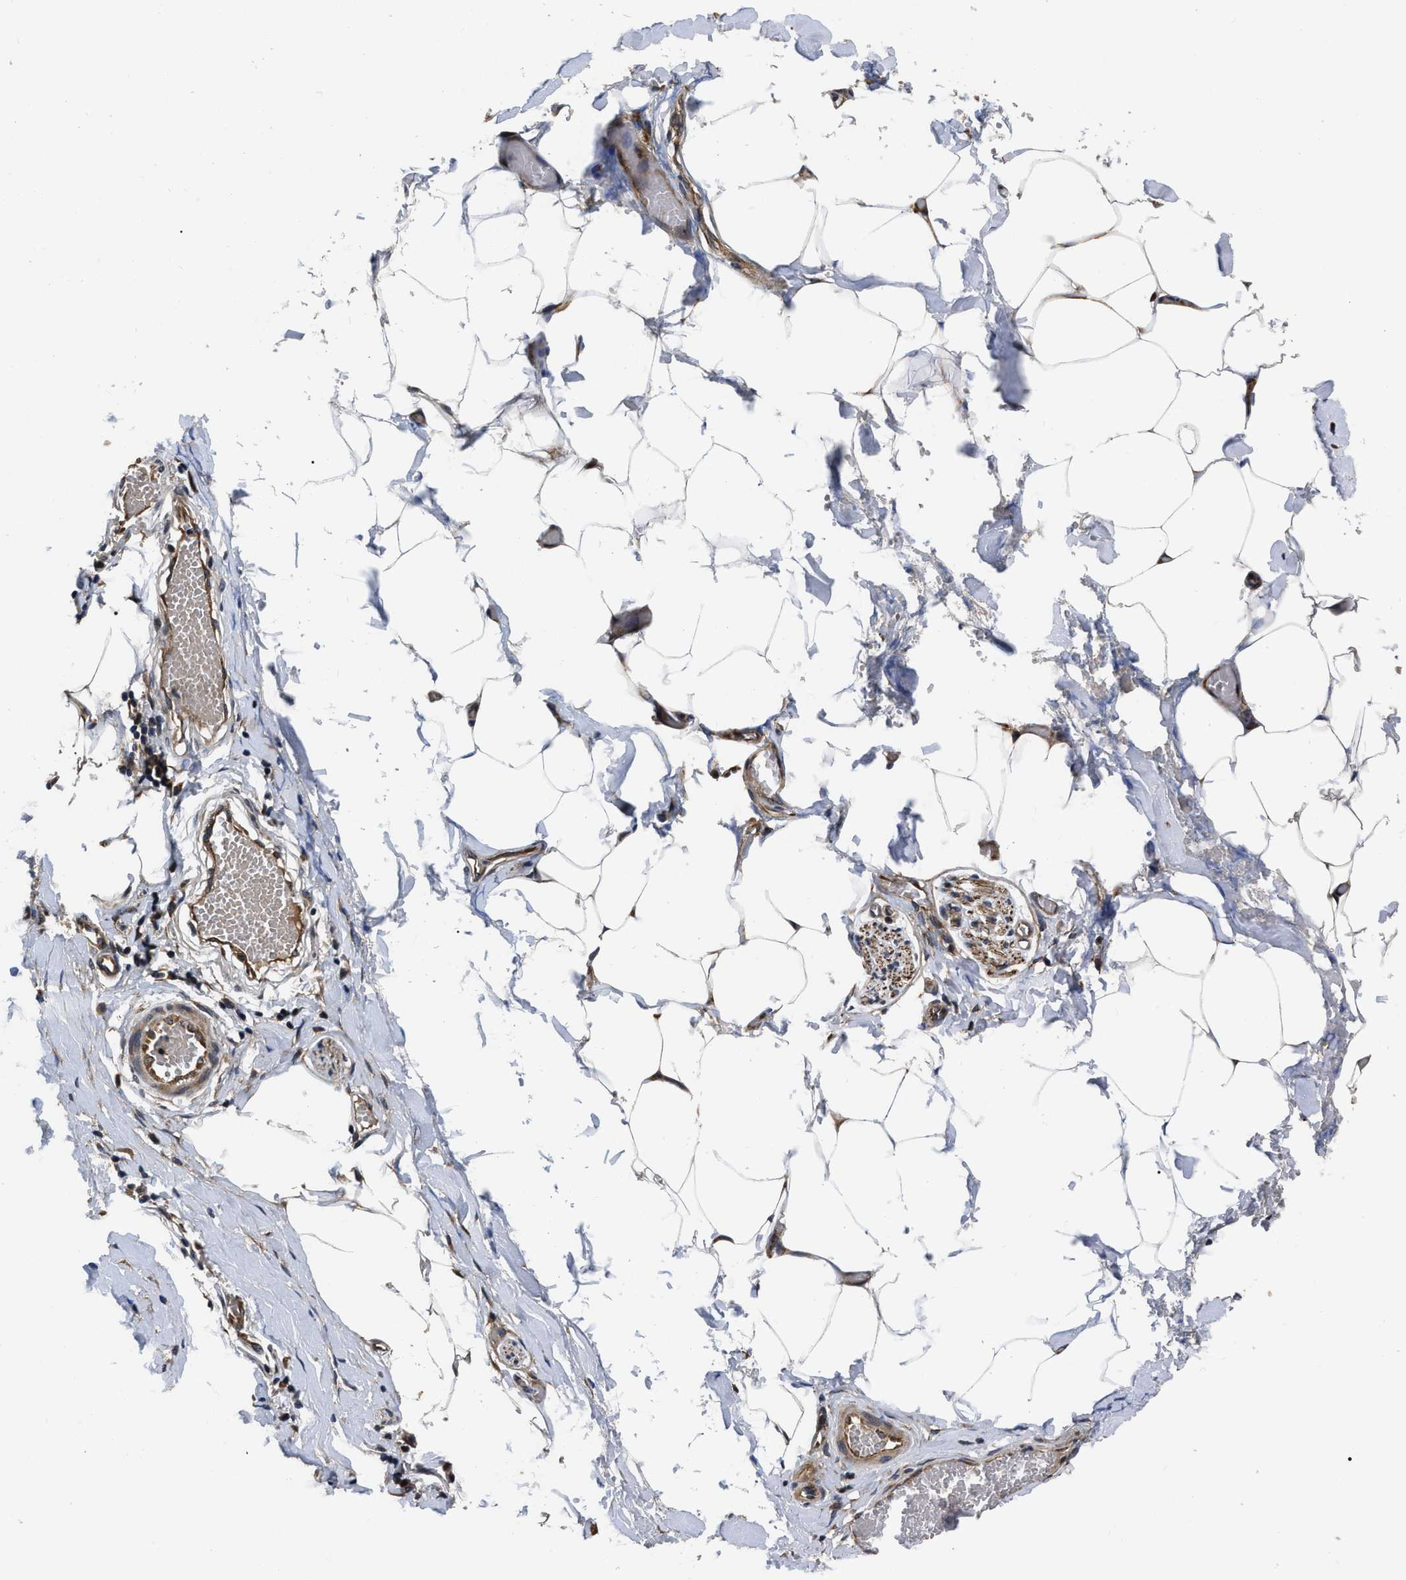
{"staining": {"intensity": "moderate", "quantity": ">75%", "location": "cytoplasmic/membranous"}, "tissue": "adipose tissue", "cell_type": "Adipocytes", "image_type": "normal", "snomed": [{"axis": "morphology", "description": "Normal tissue, NOS"}, {"axis": "morphology", "description": "Adenocarcinoma, NOS"}, {"axis": "topography", "description": "Colon"}, {"axis": "topography", "description": "Peripheral nerve tissue"}], "caption": "Adipose tissue stained with IHC demonstrates moderate cytoplasmic/membranous expression in approximately >75% of adipocytes.", "gene": "PPWD1", "patient": {"sex": "male", "age": 14}}